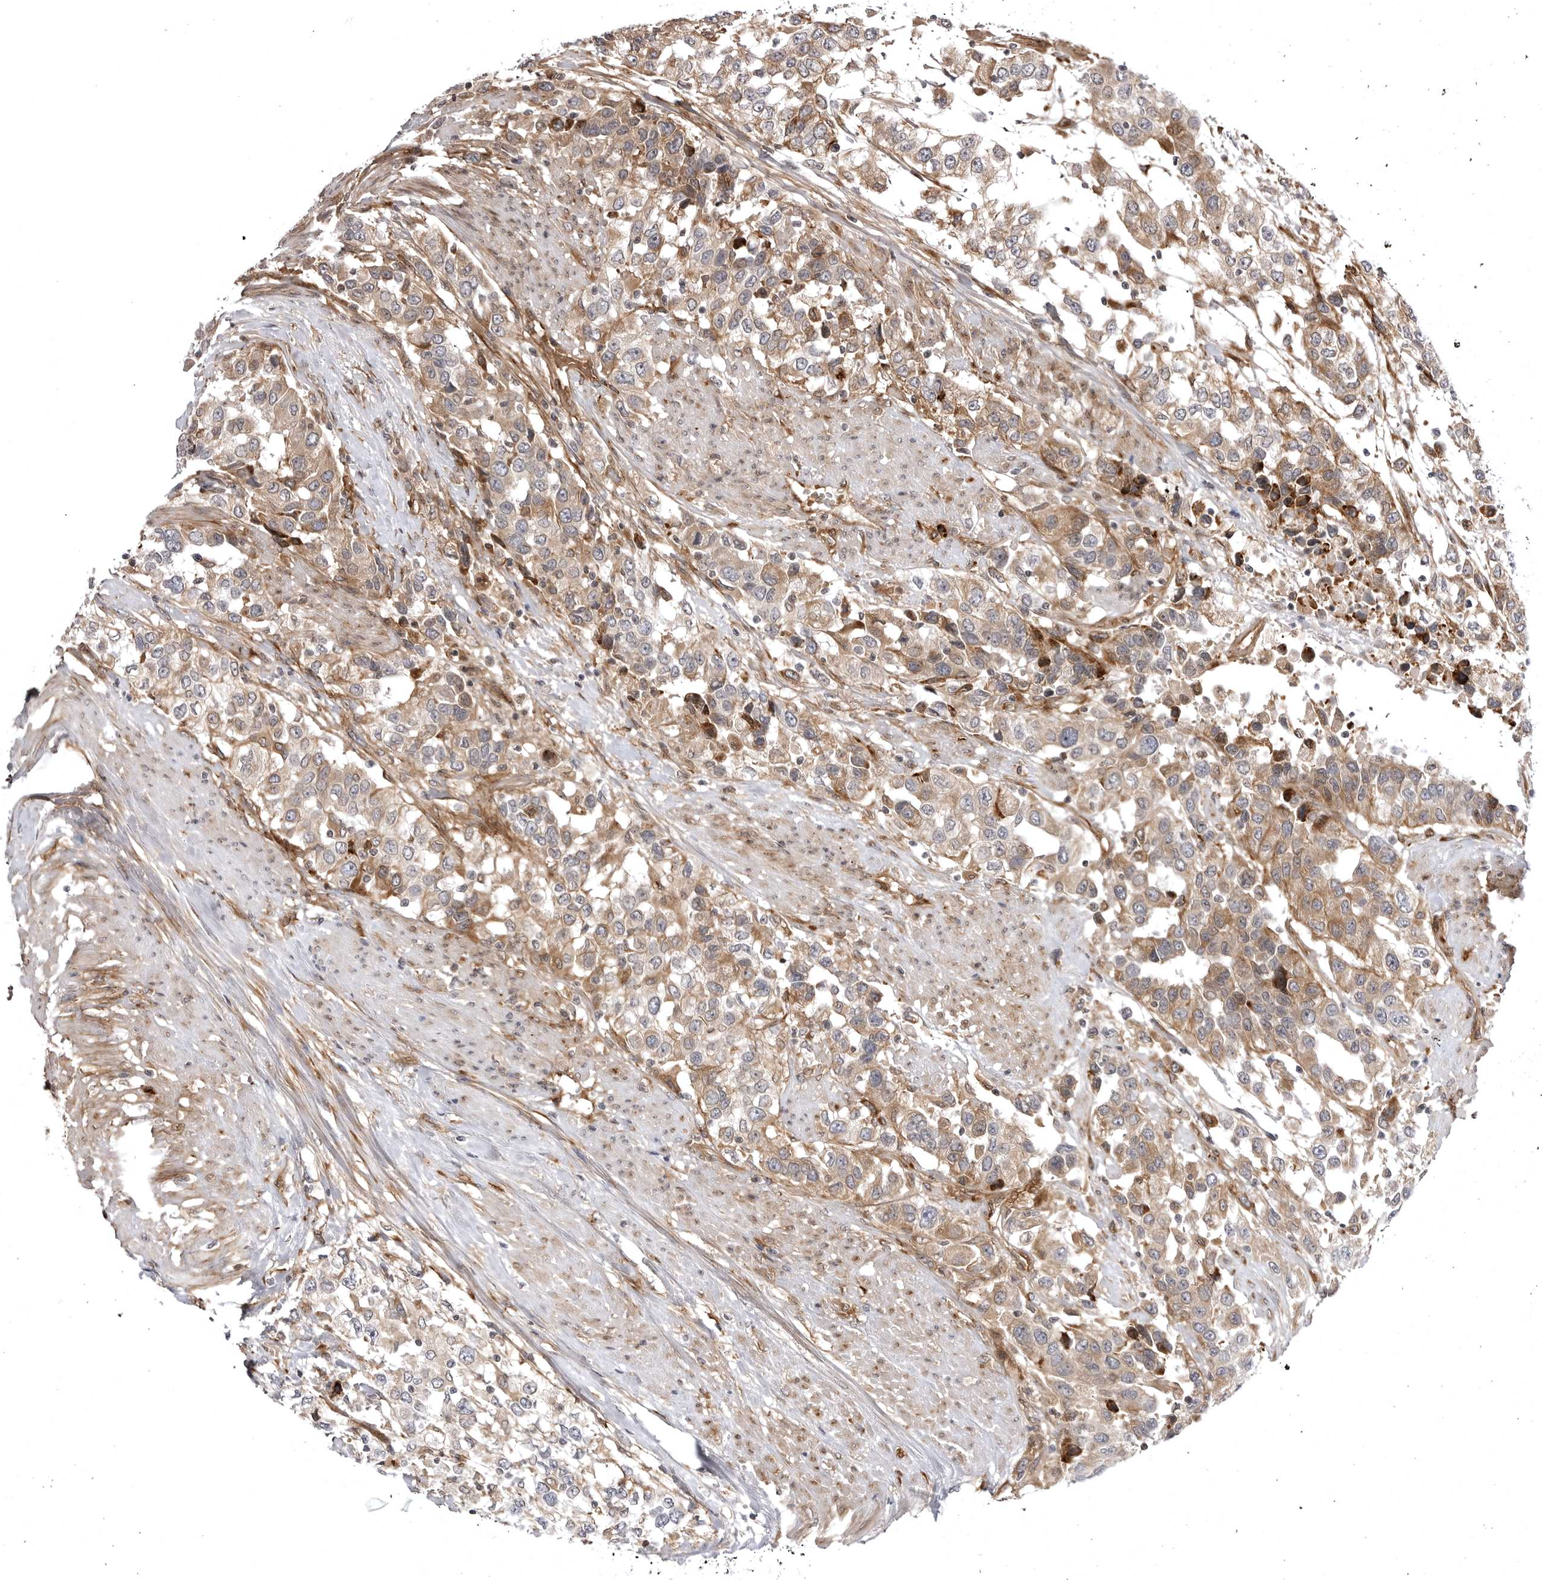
{"staining": {"intensity": "moderate", "quantity": ">75%", "location": "cytoplasmic/membranous"}, "tissue": "urothelial cancer", "cell_type": "Tumor cells", "image_type": "cancer", "snomed": [{"axis": "morphology", "description": "Urothelial carcinoma, High grade"}, {"axis": "topography", "description": "Urinary bladder"}], "caption": "High-magnification brightfield microscopy of urothelial cancer stained with DAB (brown) and counterstained with hematoxylin (blue). tumor cells exhibit moderate cytoplasmic/membranous expression is present in about>75% of cells.", "gene": "ARL5A", "patient": {"sex": "female", "age": 80}}